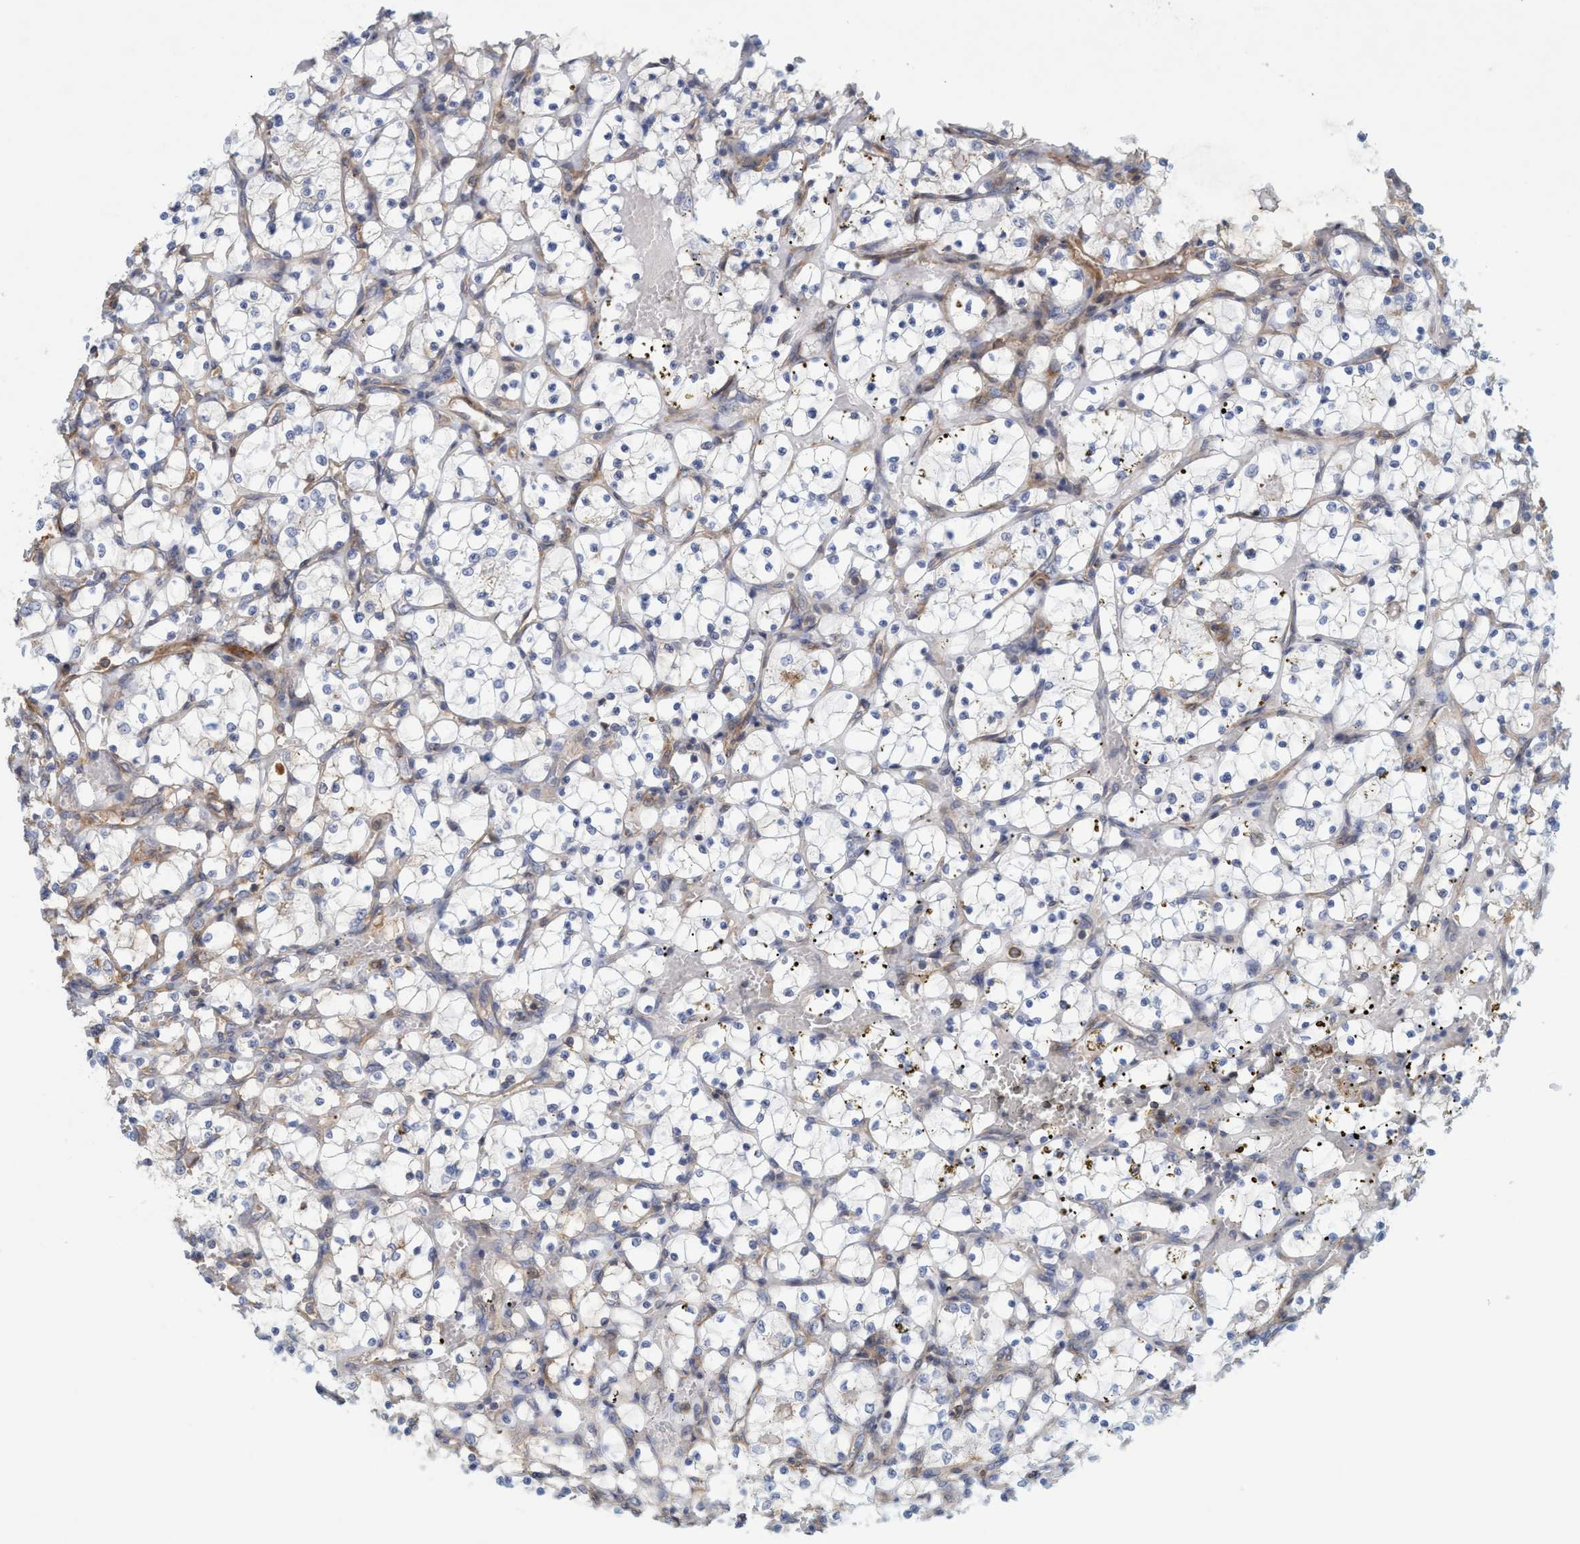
{"staining": {"intensity": "negative", "quantity": "none", "location": "none"}, "tissue": "renal cancer", "cell_type": "Tumor cells", "image_type": "cancer", "snomed": [{"axis": "morphology", "description": "Adenocarcinoma, NOS"}, {"axis": "topography", "description": "Kidney"}], "caption": "DAB (3,3'-diaminobenzidine) immunohistochemical staining of human renal cancer shows no significant positivity in tumor cells. (Immunohistochemistry, brightfield microscopy, high magnification).", "gene": "SPECC1", "patient": {"sex": "female", "age": 69}}